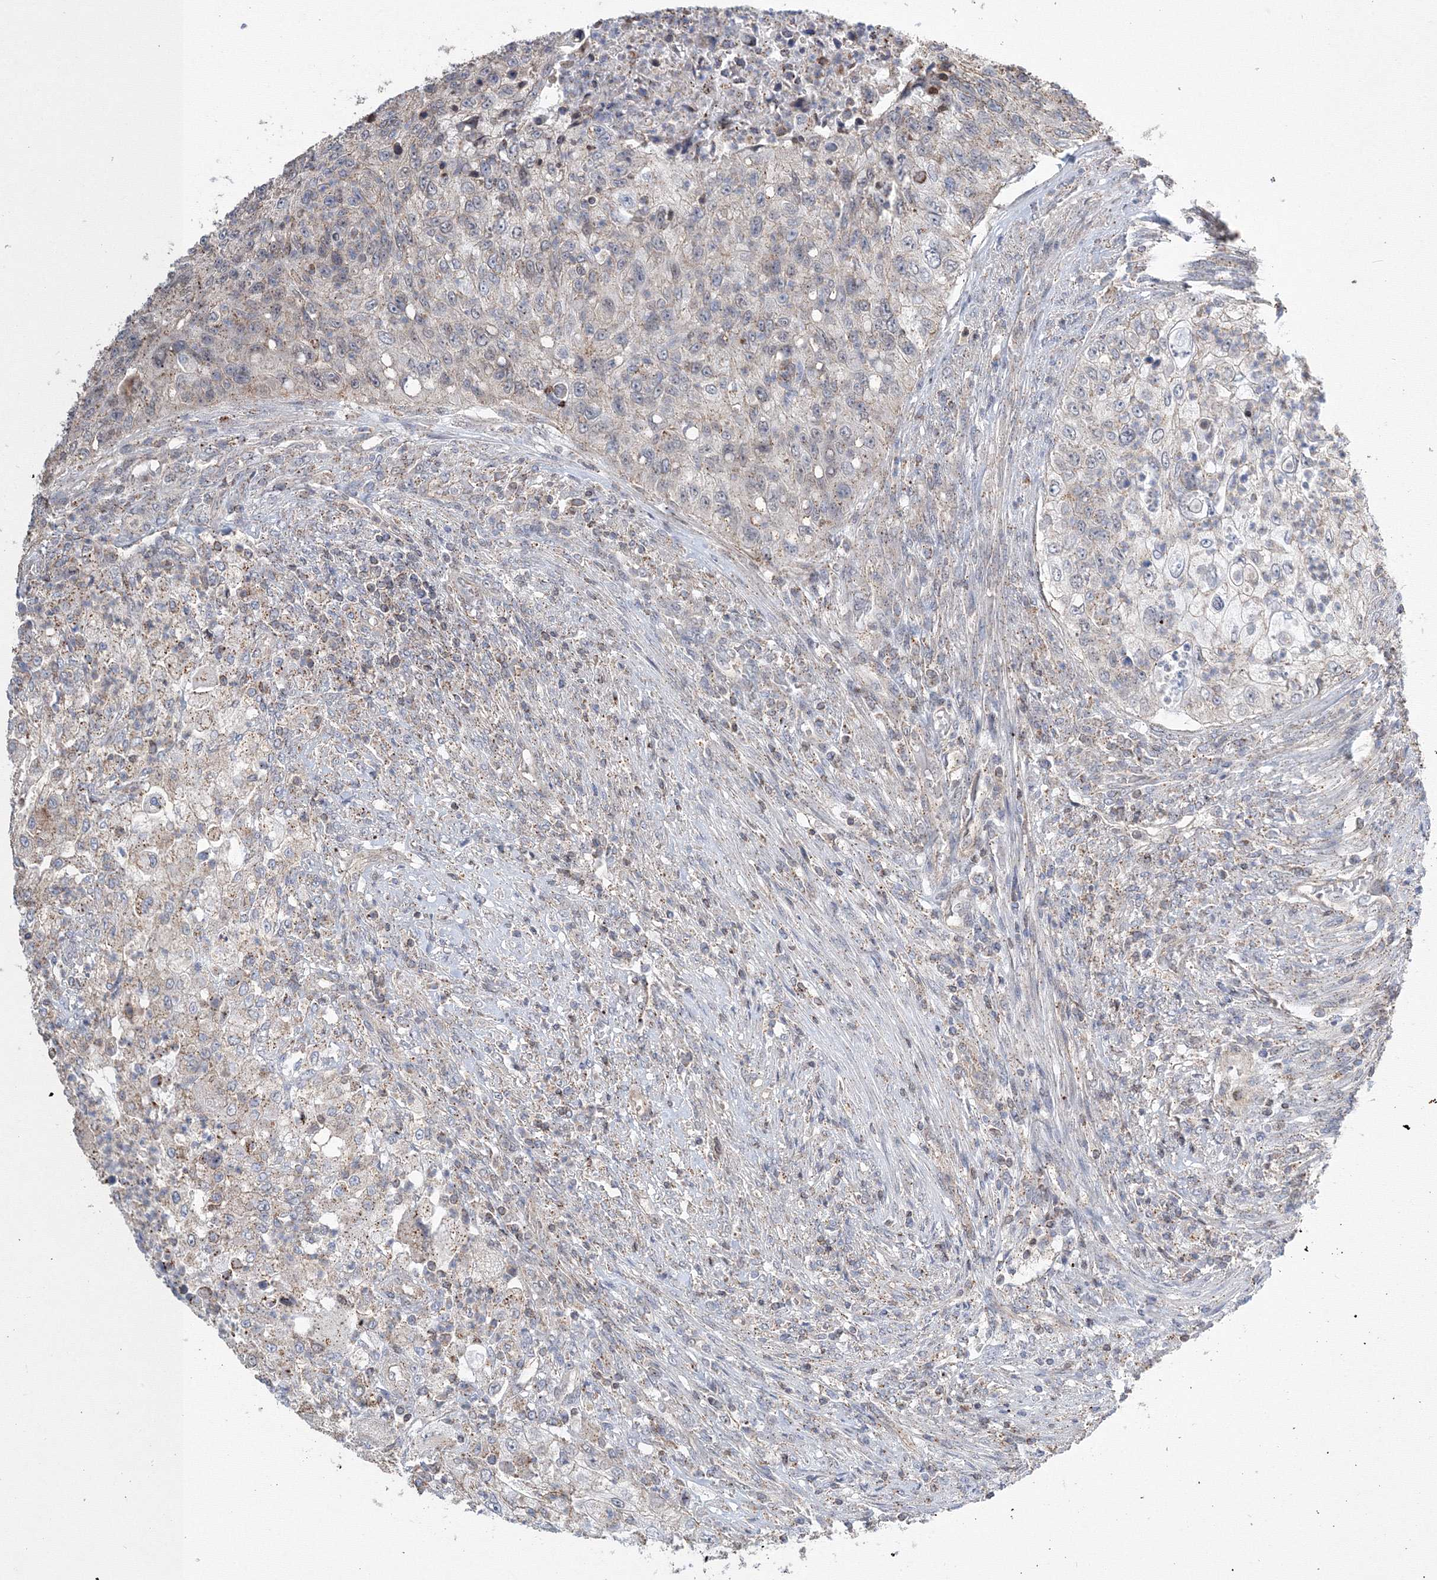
{"staining": {"intensity": "weak", "quantity": "25%-75%", "location": "cytoplasmic/membranous"}, "tissue": "urothelial cancer", "cell_type": "Tumor cells", "image_type": "cancer", "snomed": [{"axis": "morphology", "description": "Urothelial carcinoma, High grade"}, {"axis": "topography", "description": "Urinary bladder"}], "caption": "The histopathology image reveals a brown stain indicating the presence of a protein in the cytoplasmic/membranous of tumor cells in urothelial cancer.", "gene": "AASDH", "patient": {"sex": "female", "age": 60}}